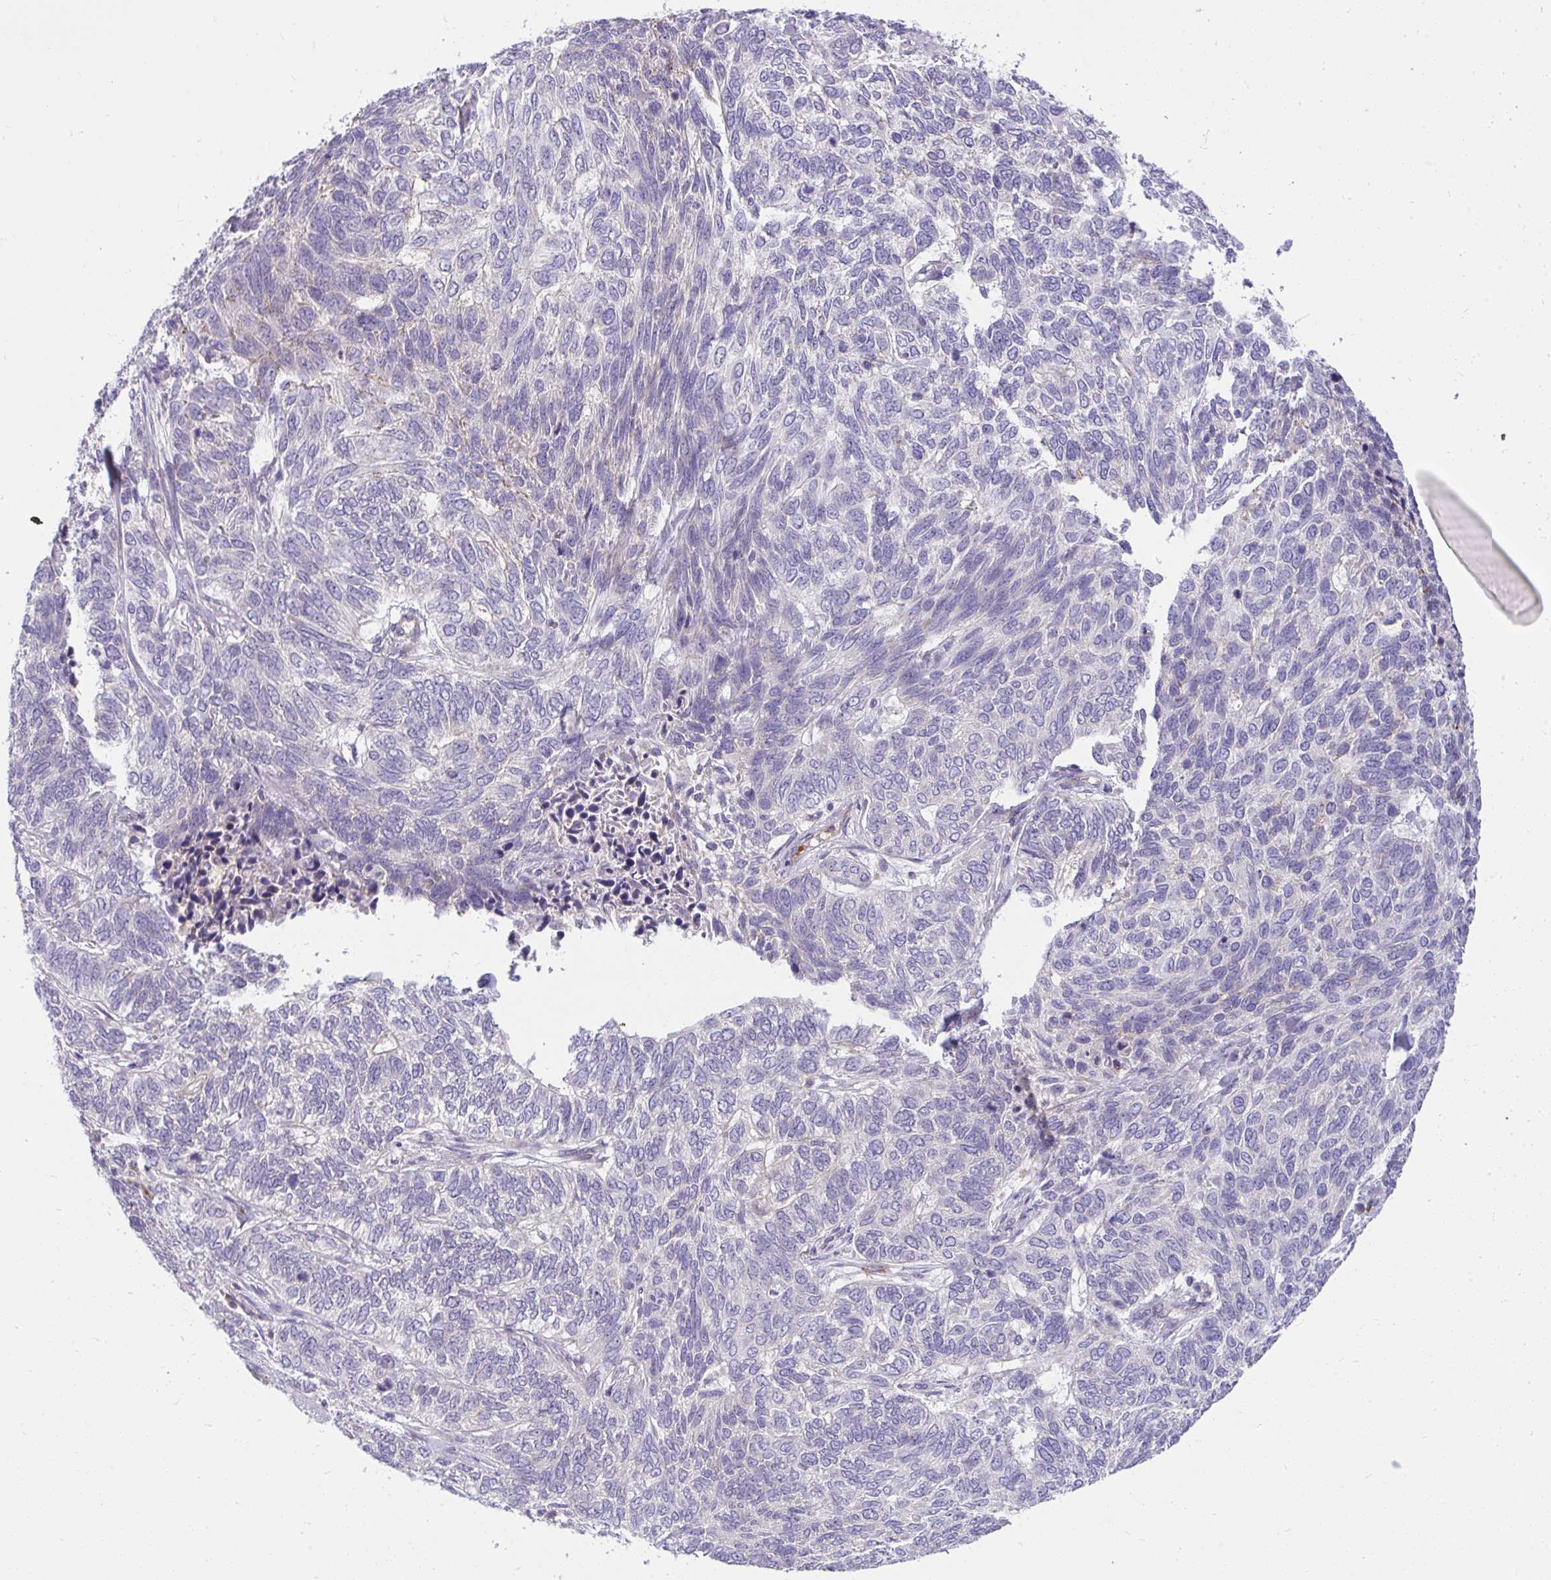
{"staining": {"intensity": "negative", "quantity": "none", "location": "none"}, "tissue": "skin cancer", "cell_type": "Tumor cells", "image_type": "cancer", "snomed": [{"axis": "morphology", "description": "Basal cell carcinoma"}, {"axis": "topography", "description": "Skin"}], "caption": "Tumor cells are negative for brown protein staining in skin cancer. Brightfield microscopy of immunohistochemistry stained with DAB (3,3'-diaminobenzidine) (brown) and hematoxylin (blue), captured at high magnification.", "gene": "PIGZ", "patient": {"sex": "female", "age": 65}}